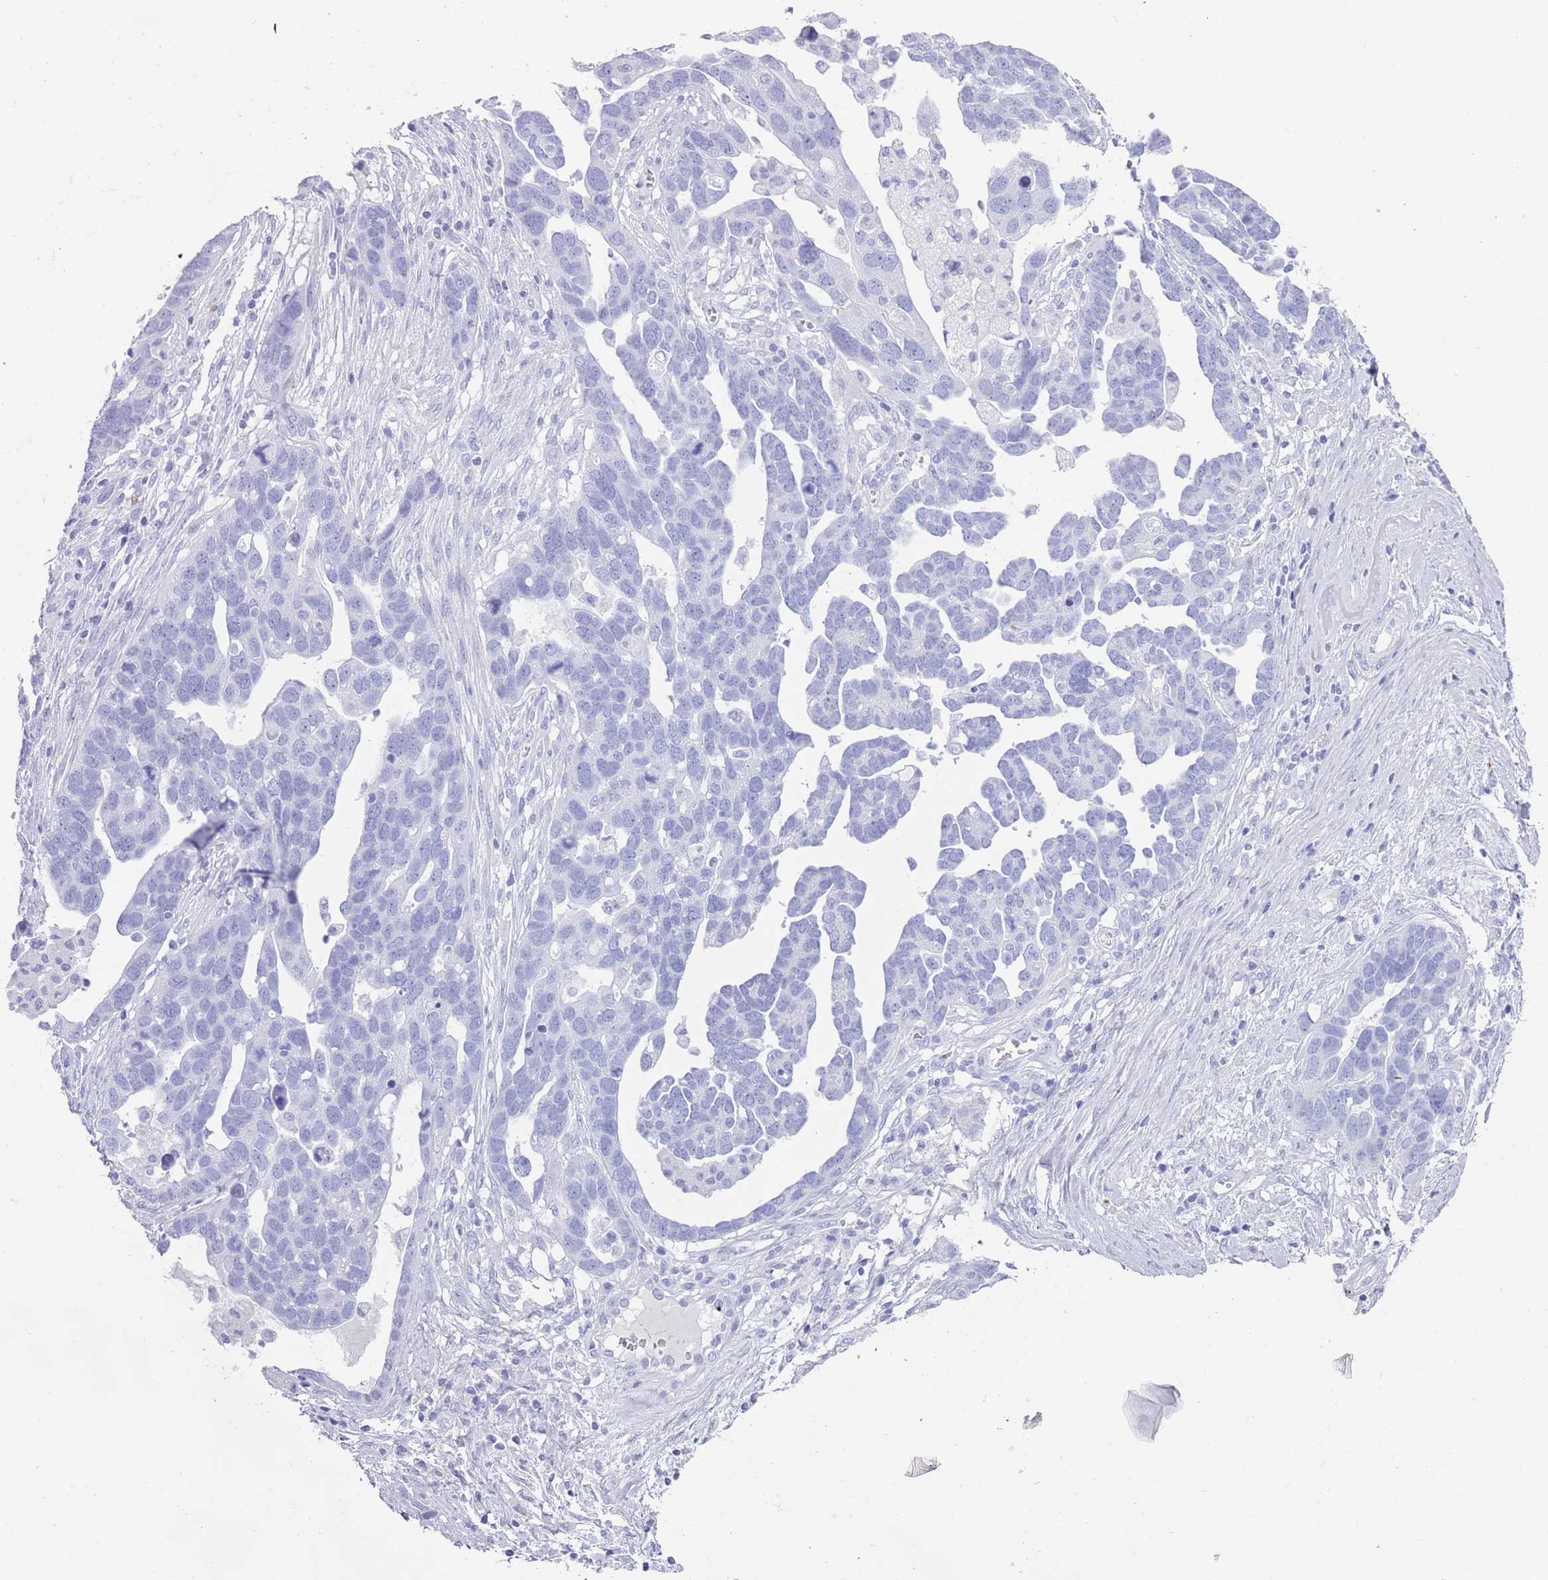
{"staining": {"intensity": "negative", "quantity": "none", "location": "none"}, "tissue": "ovarian cancer", "cell_type": "Tumor cells", "image_type": "cancer", "snomed": [{"axis": "morphology", "description": "Cystadenocarcinoma, serous, NOS"}, {"axis": "topography", "description": "Ovary"}], "caption": "Tumor cells are negative for protein expression in human ovarian cancer (serous cystadenocarcinoma). Nuclei are stained in blue.", "gene": "MYADML2", "patient": {"sex": "female", "age": 54}}